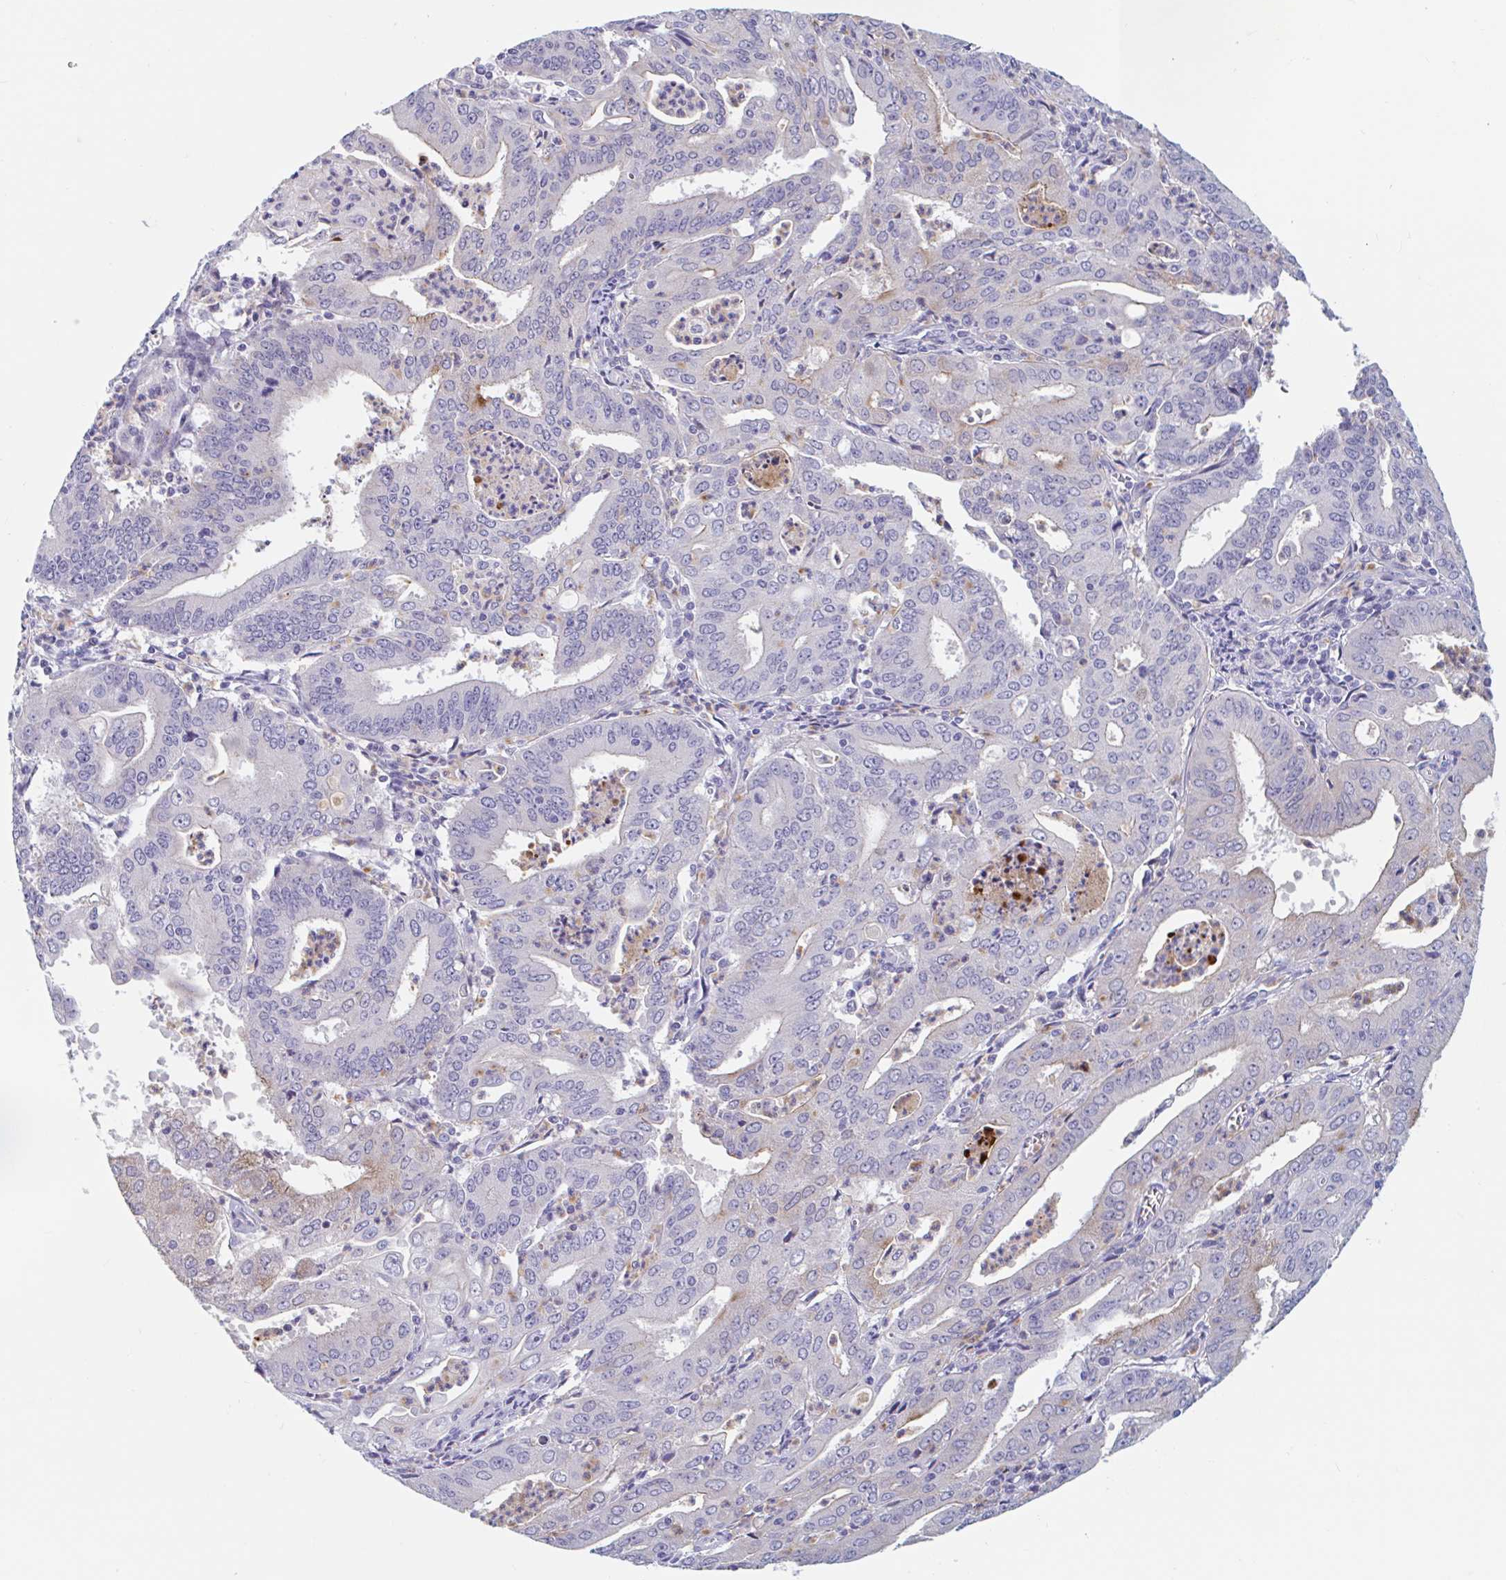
{"staining": {"intensity": "weak", "quantity": "<25%", "location": "cytoplasmic/membranous"}, "tissue": "cervical cancer", "cell_type": "Tumor cells", "image_type": "cancer", "snomed": [{"axis": "morphology", "description": "Adenocarcinoma, NOS"}, {"axis": "topography", "description": "Cervix"}], "caption": "This is an immunohistochemistry (IHC) image of adenocarcinoma (cervical). There is no positivity in tumor cells.", "gene": "UNKL", "patient": {"sex": "female", "age": 56}}